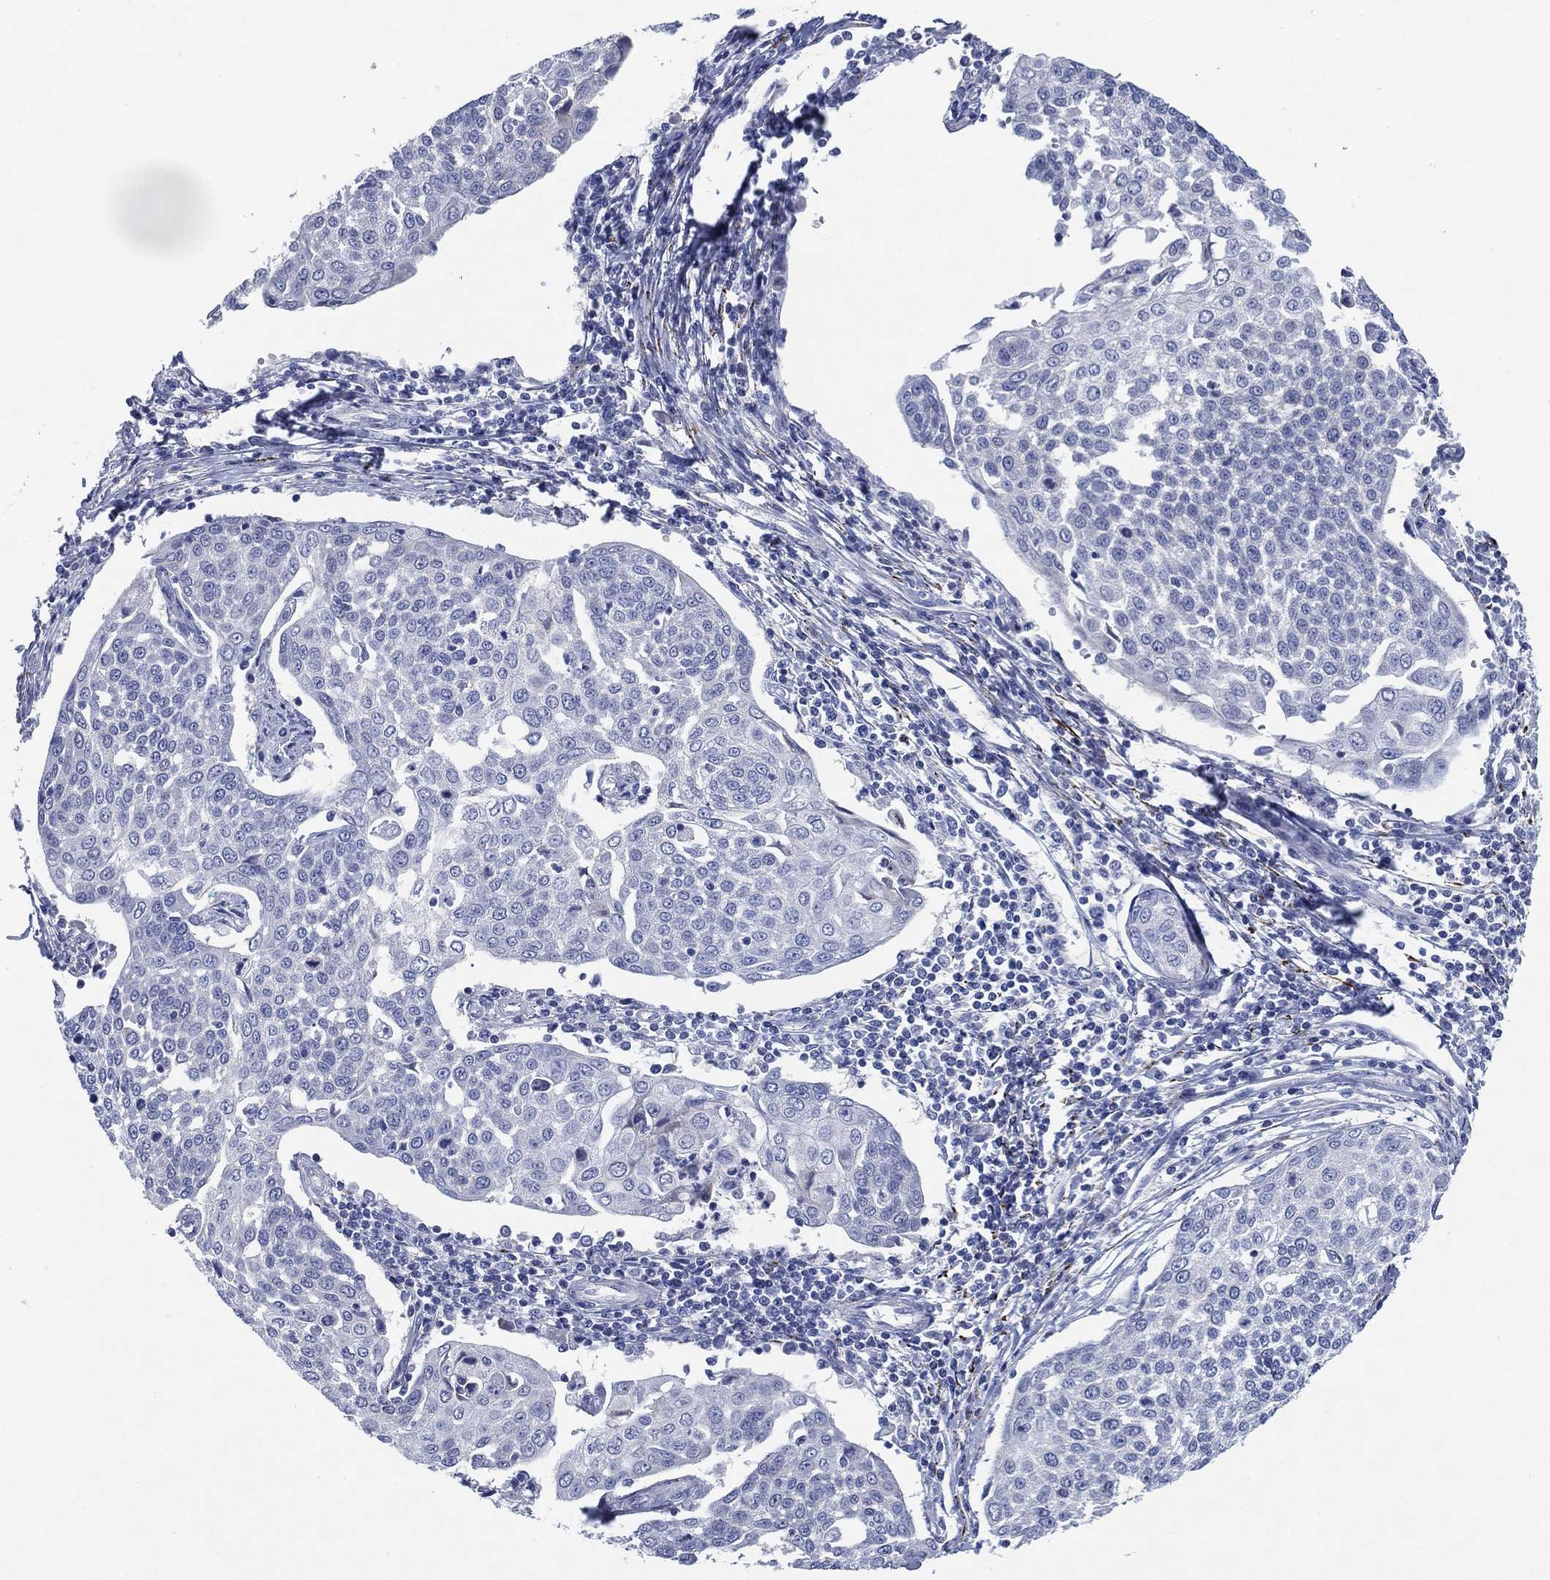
{"staining": {"intensity": "negative", "quantity": "none", "location": "none"}, "tissue": "cervical cancer", "cell_type": "Tumor cells", "image_type": "cancer", "snomed": [{"axis": "morphology", "description": "Squamous cell carcinoma, NOS"}, {"axis": "topography", "description": "Cervix"}], "caption": "Photomicrograph shows no protein positivity in tumor cells of cervical cancer tissue.", "gene": "C5orf46", "patient": {"sex": "female", "age": 34}}